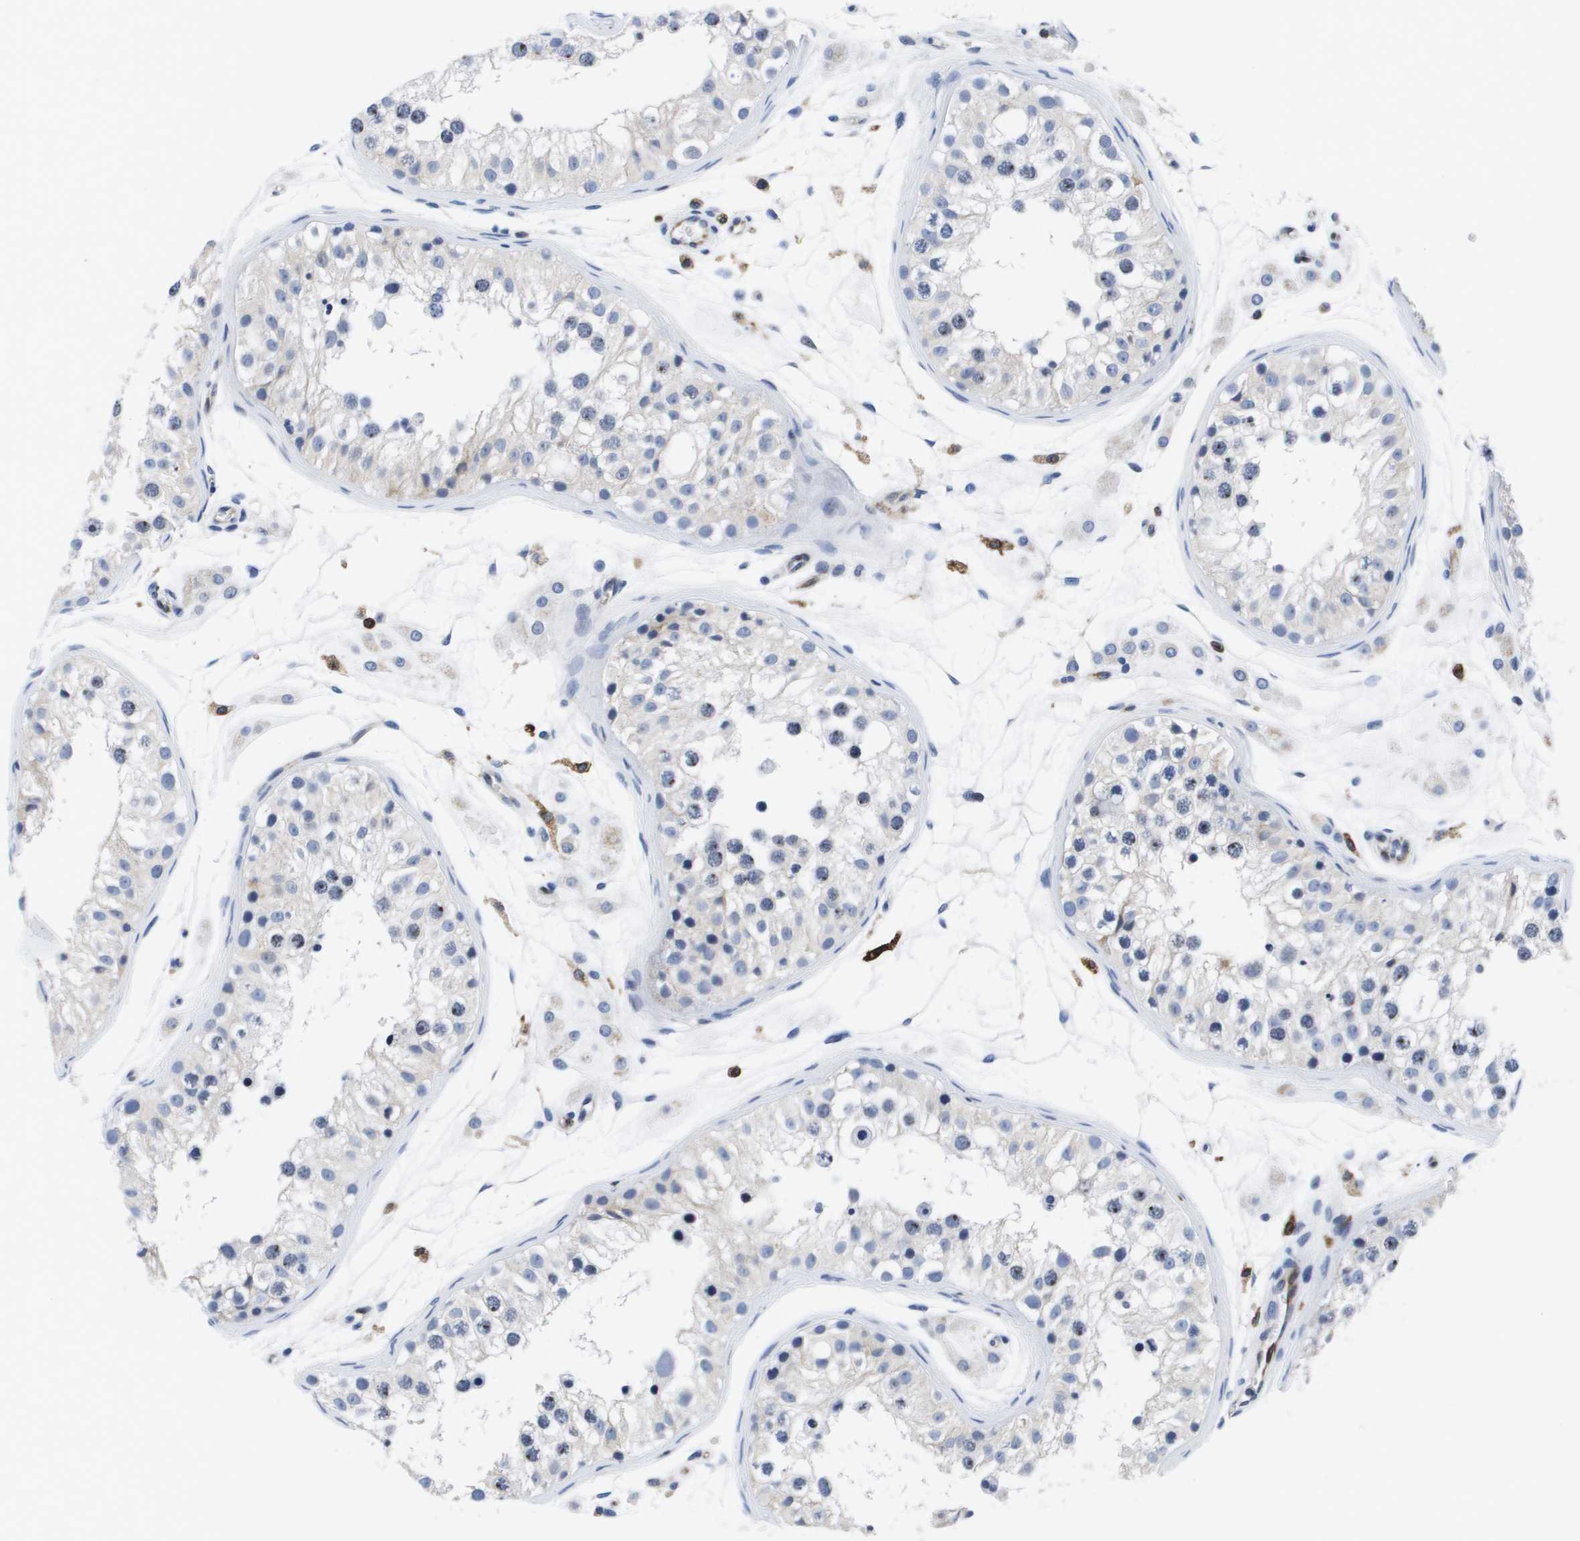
{"staining": {"intensity": "negative", "quantity": "none", "location": "none"}, "tissue": "testis", "cell_type": "Cells in seminiferous ducts", "image_type": "normal", "snomed": [{"axis": "morphology", "description": "Normal tissue, NOS"}, {"axis": "morphology", "description": "Adenocarcinoma, metastatic, NOS"}, {"axis": "topography", "description": "Testis"}], "caption": "Immunohistochemical staining of normal human testis shows no significant expression in cells in seminiferous ducts.", "gene": "HMOX1", "patient": {"sex": "male", "age": 26}}